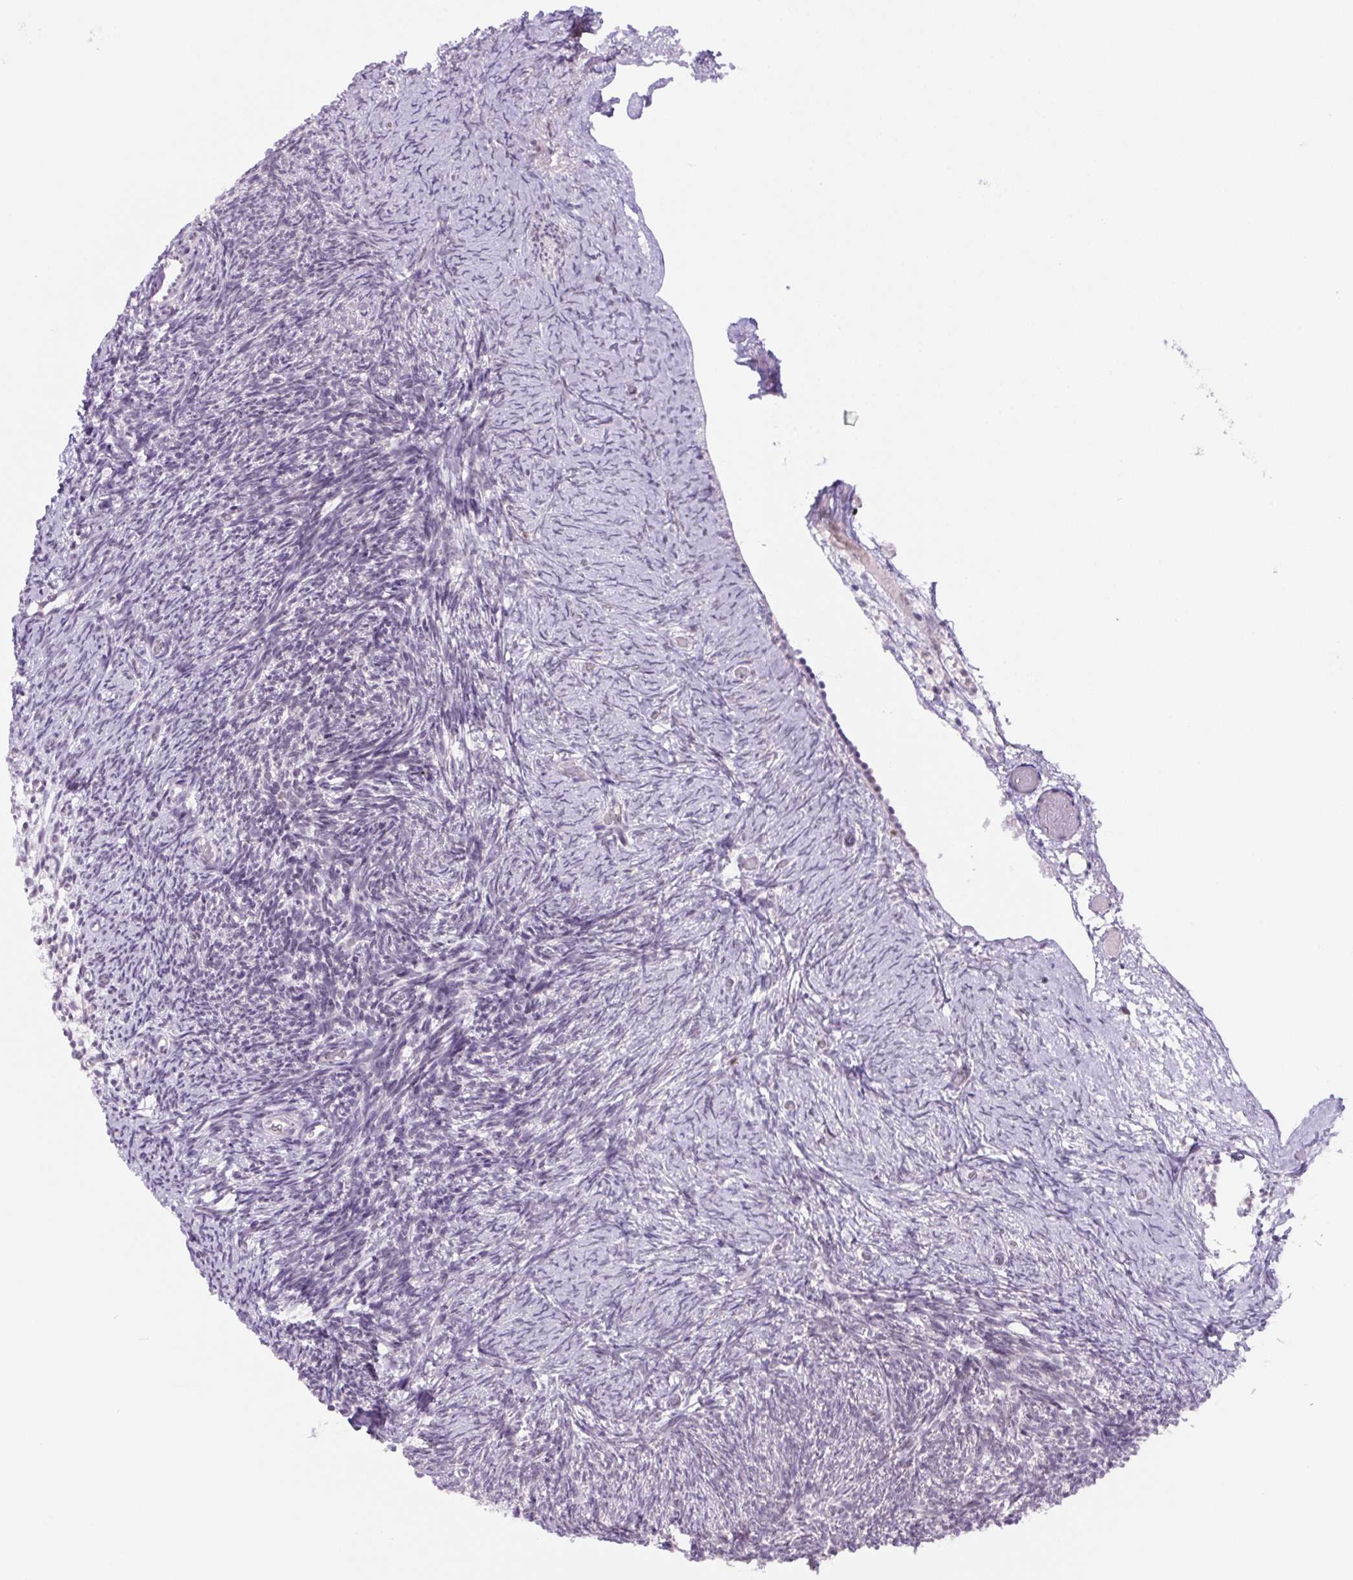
{"staining": {"intensity": "negative", "quantity": "none", "location": "none"}, "tissue": "ovary", "cell_type": "Follicle cells", "image_type": "normal", "snomed": [{"axis": "morphology", "description": "Normal tissue, NOS"}, {"axis": "topography", "description": "Ovary"}], "caption": "The immunohistochemistry (IHC) histopathology image has no significant expression in follicle cells of ovary. Brightfield microscopy of IHC stained with DAB (3,3'-diaminobenzidine) (brown) and hematoxylin (blue), captured at high magnification.", "gene": "RYBP", "patient": {"sex": "female", "age": 39}}